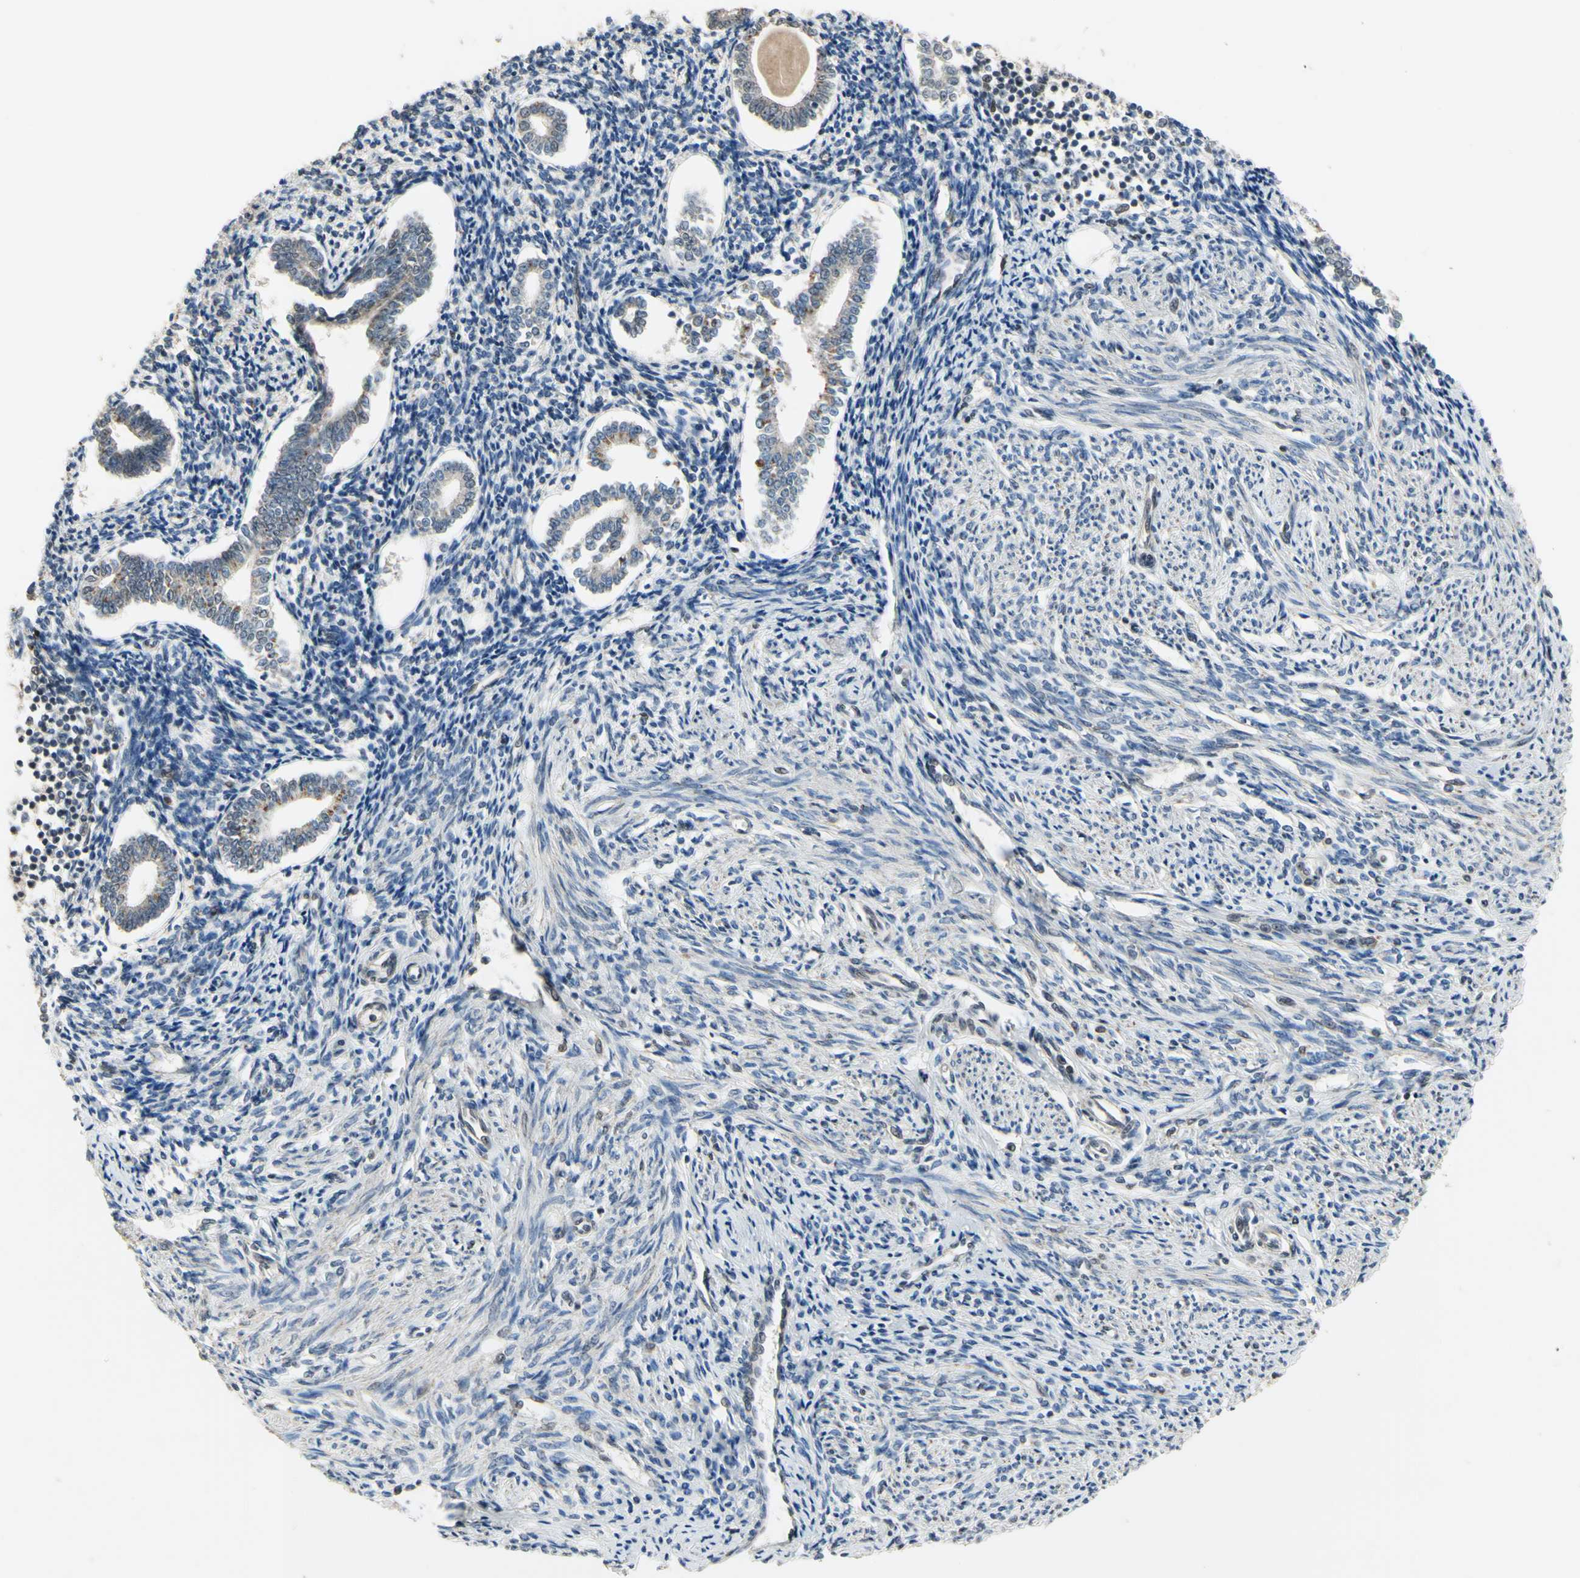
{"staining": {"intensity": "moderate", "quantity": "25%-75%", "location": "nuclear"}, "tissue": "endometrium", "cell_type": "Cells in endometrial stroma", "image_type": "normal", "snomed": [{"axis": "morphology", "description": "Normal tissue, NOS"}, {"axis": "topography", "description": "Endometrium"}], "caption": "A brown stain shows moderate nuclear staining of a protein in cells in endometrial stroma of benign human endometrium. Ihc stains the protein of interest in brown and the nuclei are stained blue.", "gene": "ZNF174", "patient": {"sex": "female", "age": 71}}